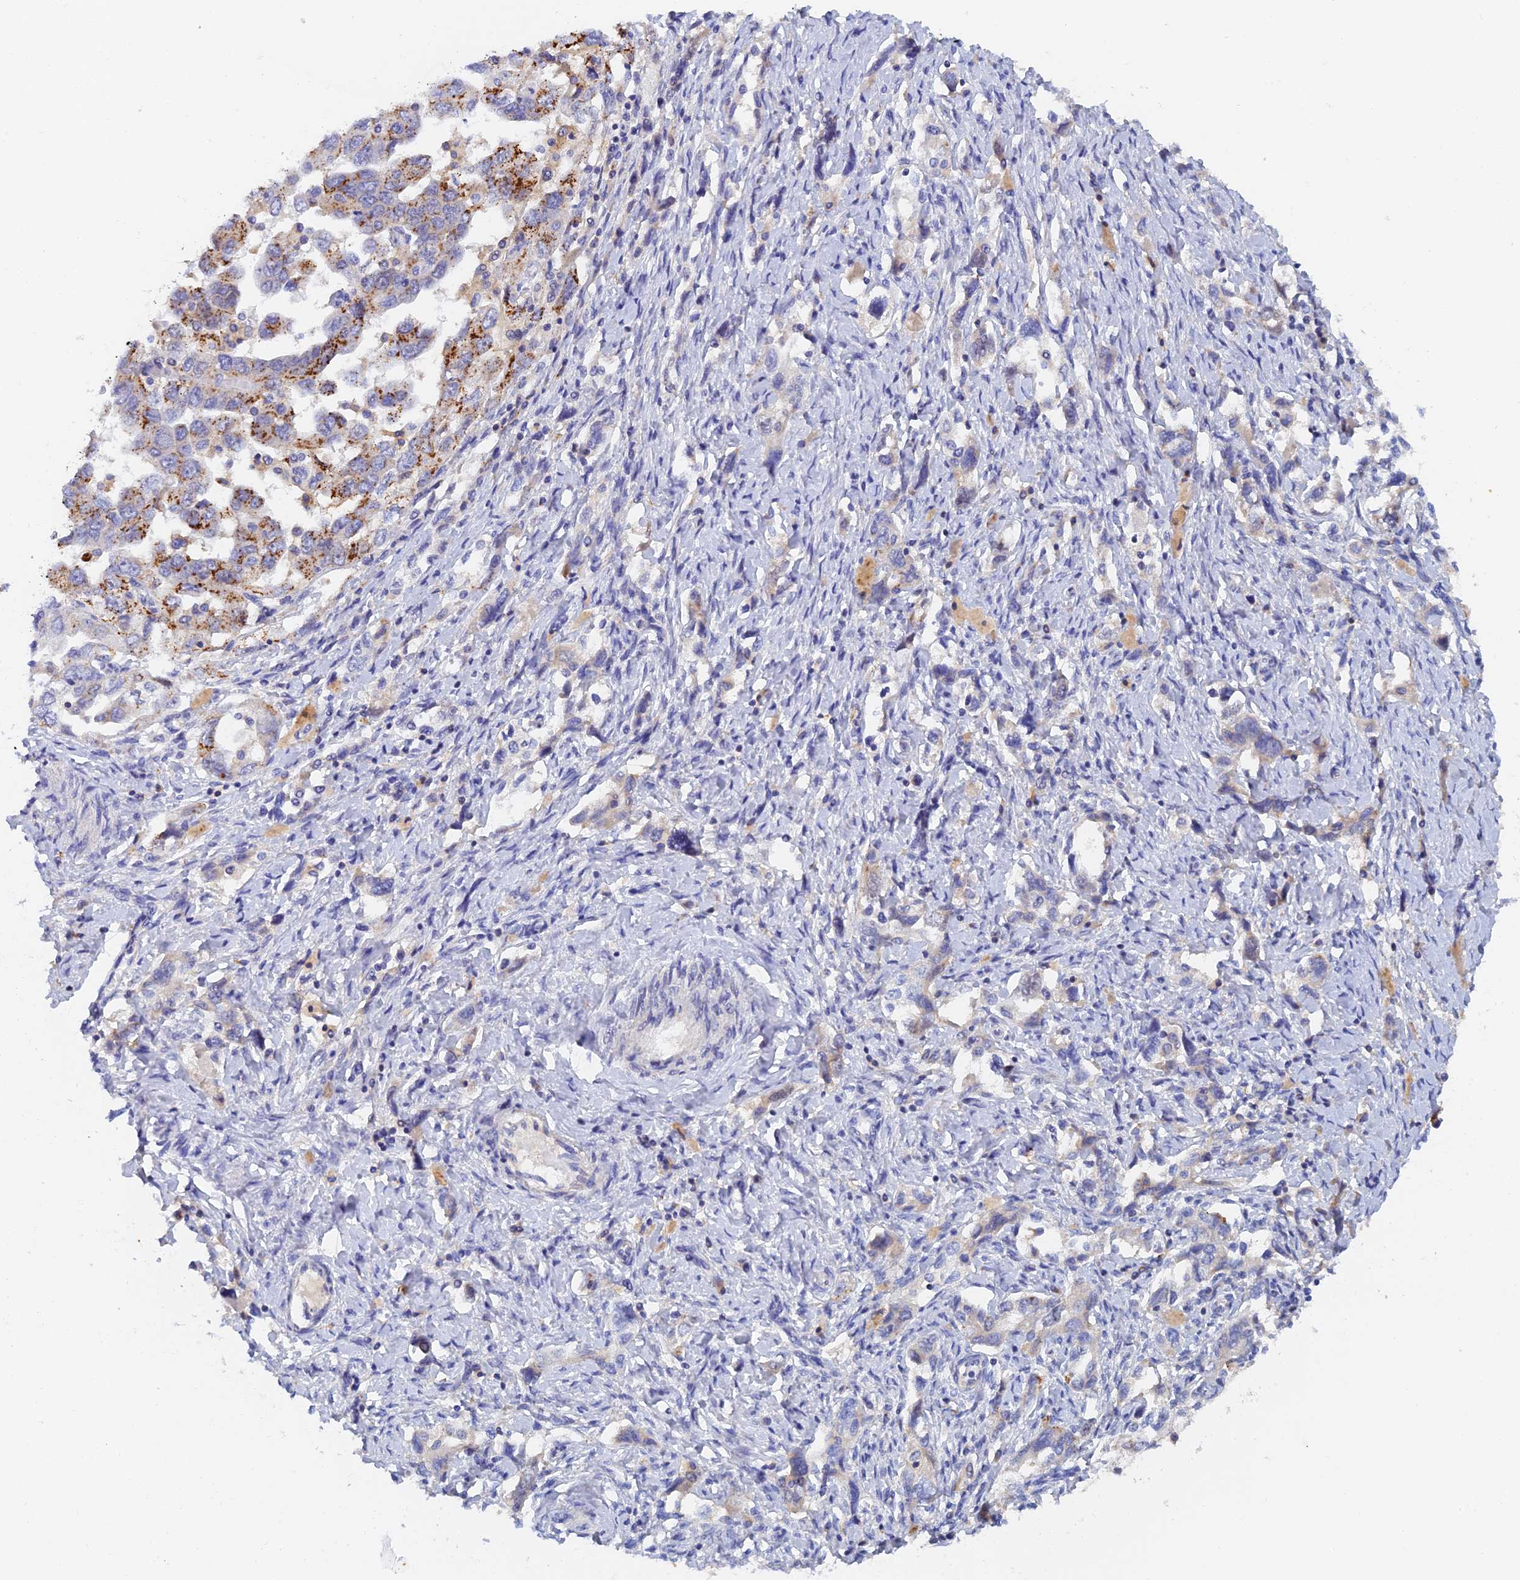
{"staining": {"intensity": "moderate", "quantity": "<25%", "location": "cytoplasmic/membranous"}, "tissue": "ovarian cancer", "cell_type": "Tumor cells", "image_type": "cancer", "snomed": [{"axis": "morphology", "description": "Carcinoma, NOS"}, {"axis": "morphology", "description": "Cystadenocarcinoma, serous, NOS"}, {"axis": "topography", "description": "Ovary"}], "caption": "Tumor cells display low levels of moderate cytoplasmic/membranous expression in about <25% of cells in ovarian cancer (carcinoma).", "gene": "RPGRIP1L", "patient": {"sex": "female", "age": 69}}